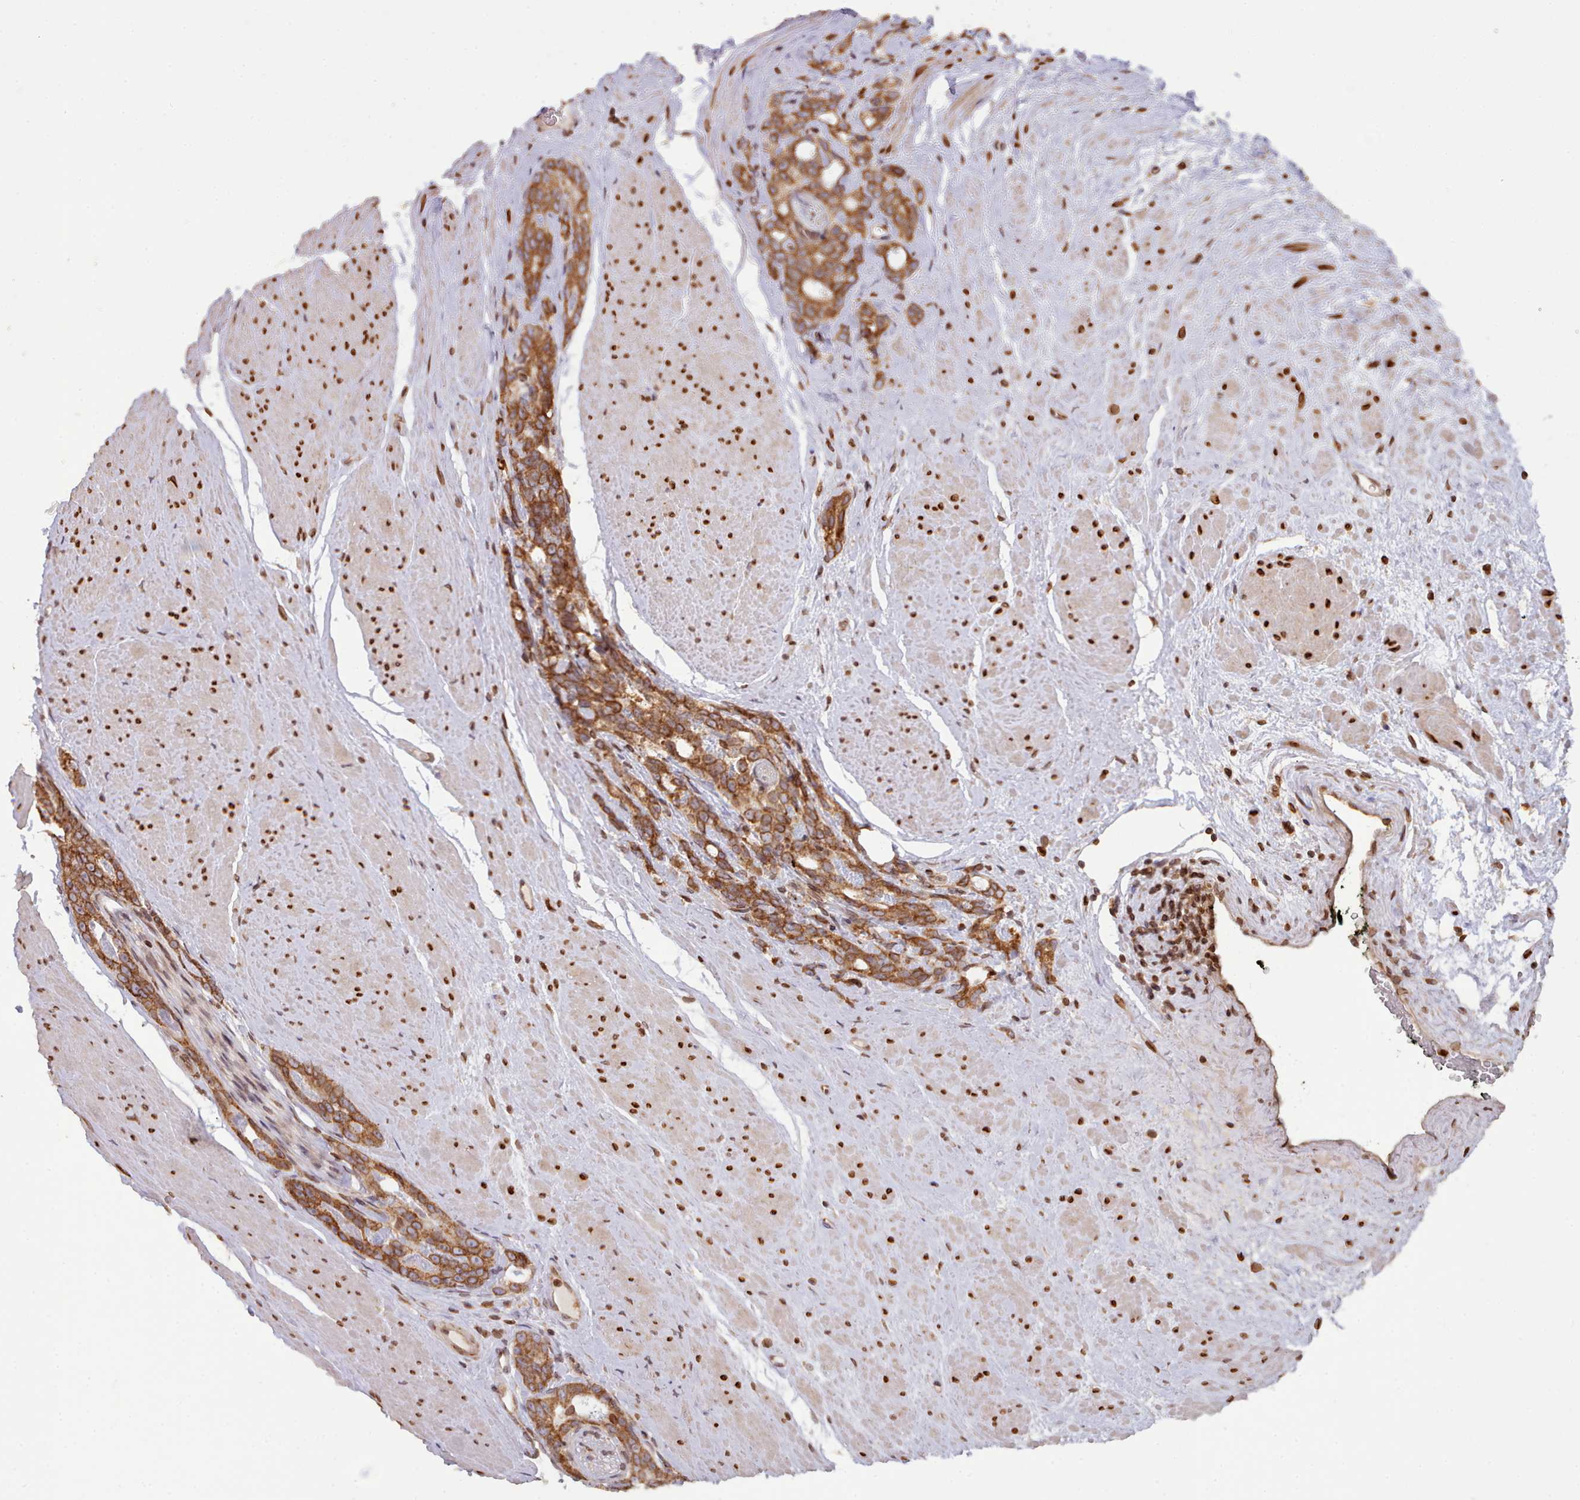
{"staining": {"intensity": "moderate", "quantity": ">75%", "location": "cytoplasmic/membranous"}, "tissue": "prostate cancer", "cell_type": "Tumor cells", "image_type": "cancer", "snomed": [{"axis": "morphology", "description": "Adenocarcinoma, High grade"}, {"axis": "topography", "description": "Prostate"}], "caption": "Brown immunohistochemical staining in human prostate cancer reveals moderate cytoplasmic/membranous positivity in about >75% of tumor cells.", "gene": "TOR1AIP1", "patient": {"sex": "male", "age": 74}}